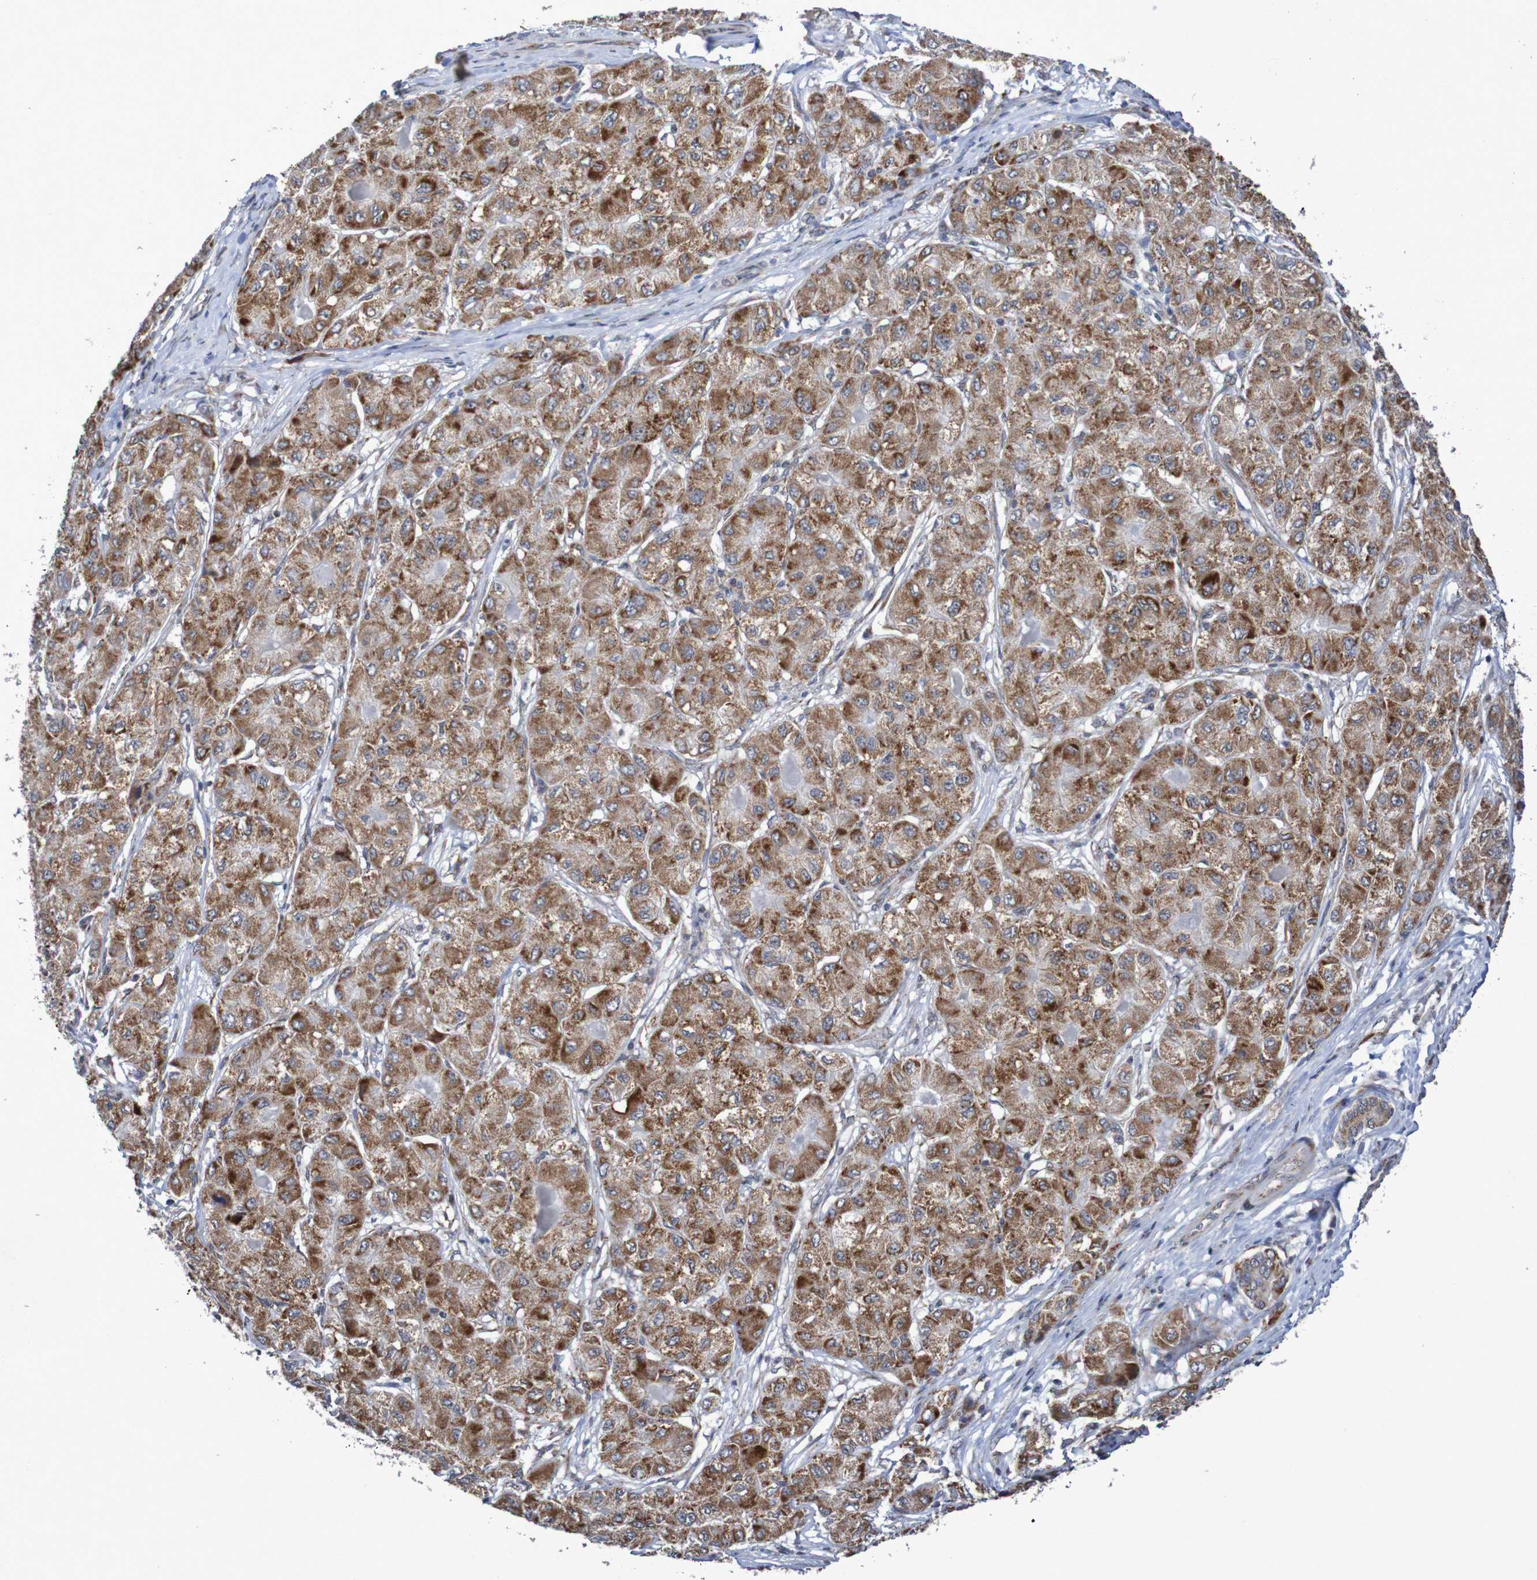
{"staining": {"intensity": "moderate", "quantity": ">75%", "location": "cytoplasmic/membranous"}, "tissue": "liver cancer", "cell_type": "Tumor cells", "image_type": "cancer", "snomed": [{"axis": "morphology", "description": "Carcinoma, Hepatocellular, NOS"}, {"axis": "topography", "description": "Liver"}], "caption": "This is an image of immunohistochemistry (IHC) staining of liver cancer, which shows moderate positivity in the cytoplasmic/membranous of tumor cells.", "gene": "DVL1", "patient": {"sex": "male", "age": 80}}